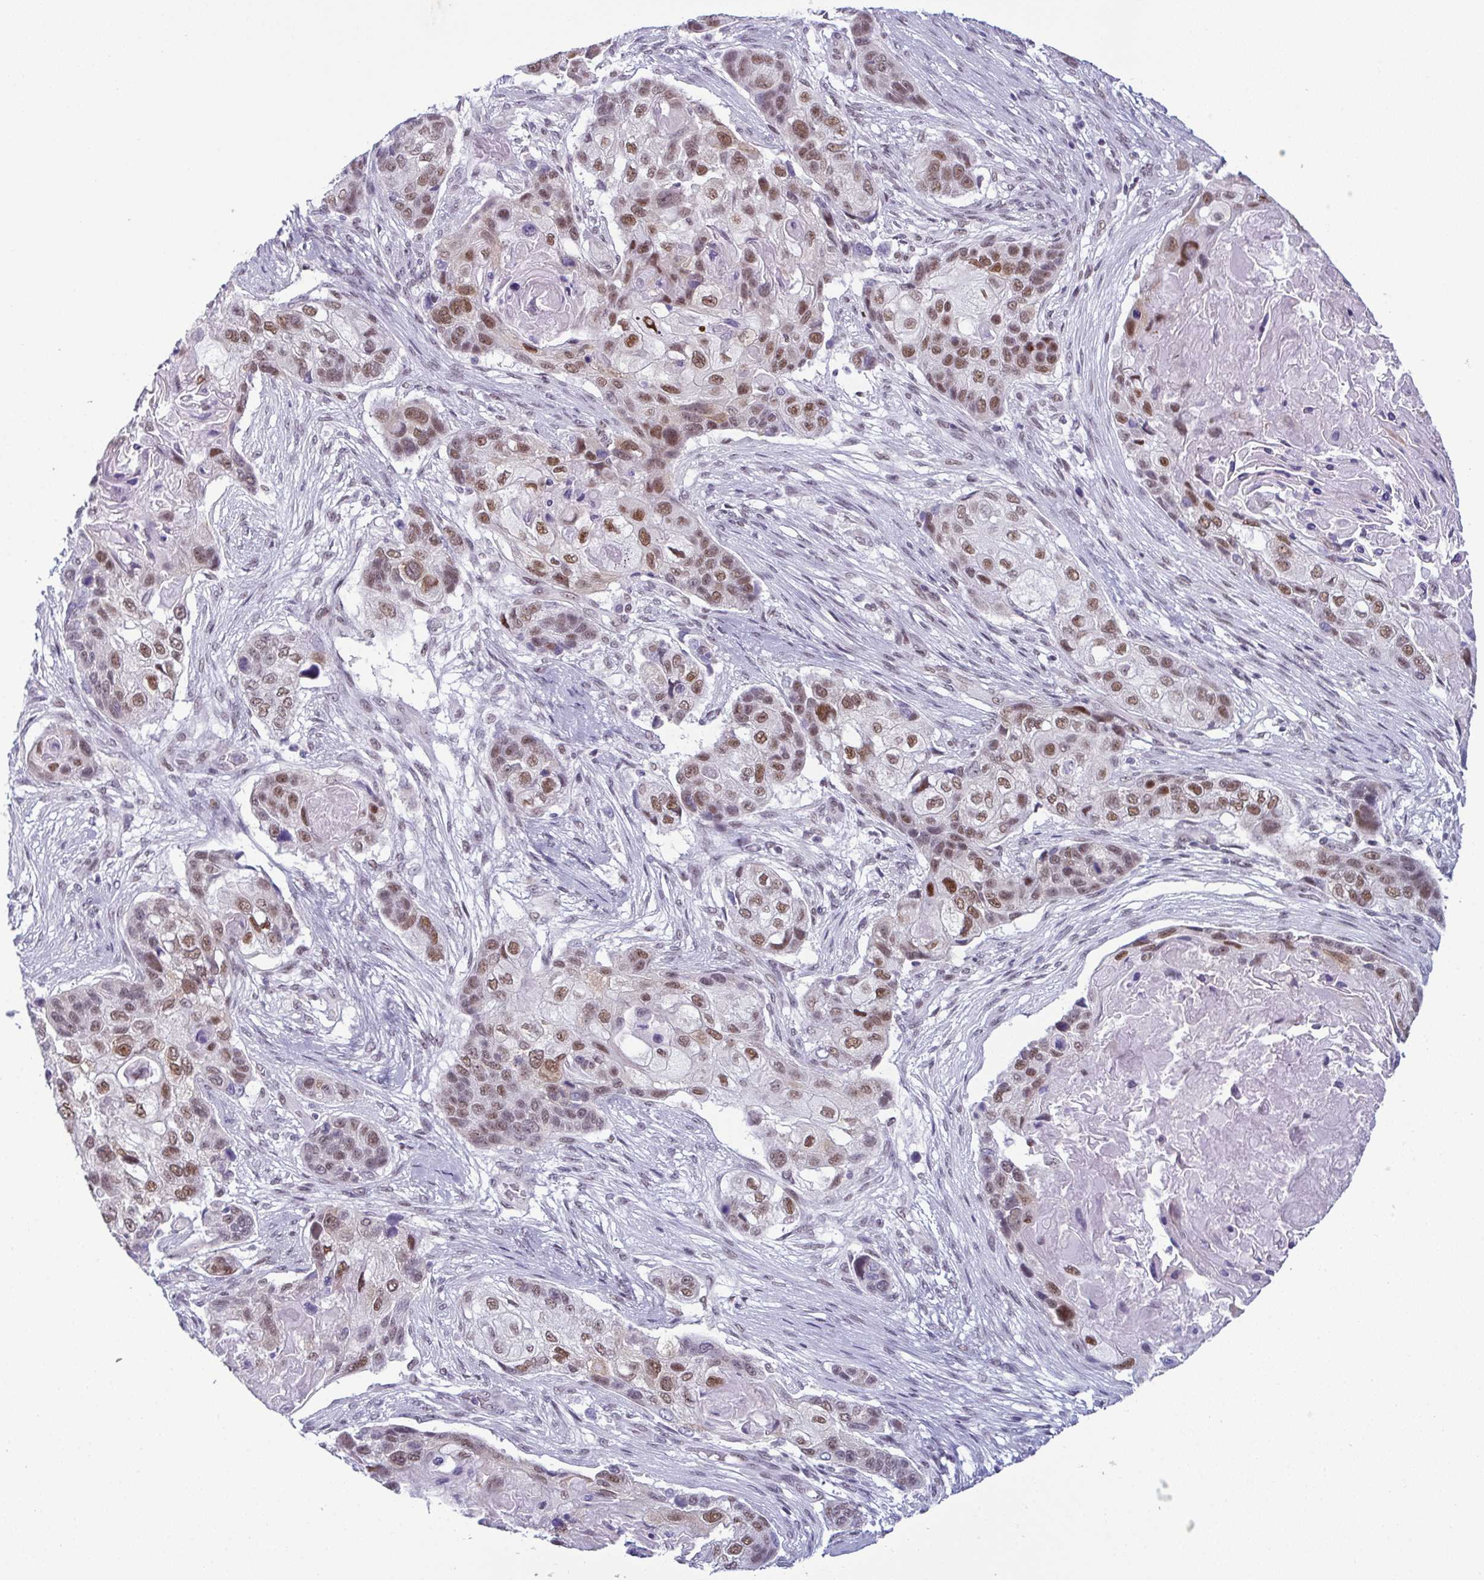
{"staining": {"intensity": "moderate", "quantity": "25%-75%", "location": "nuclear"}, "tissue": "lung cancer", "cell_type": "Tumor cells", "image_type": "cancer", "snomed": [{"axis": "morphology", "description": "Squamous cell carcinoma, NOS"}, {"axis": "topography", "description": "Lung"}], "caption": "Immunohistochemistry (IHC) photomicrograph of neoplastic tissue: human lung cancer (squamous cell carcinoma) stained using IHC exhibits medium levels of moderate protein expression localized specifically in the nuclear of tumor cells, appearing as a nuclear brown color.", "gene": "RBM7", "patient": {"sex": "male", "age": 69}}